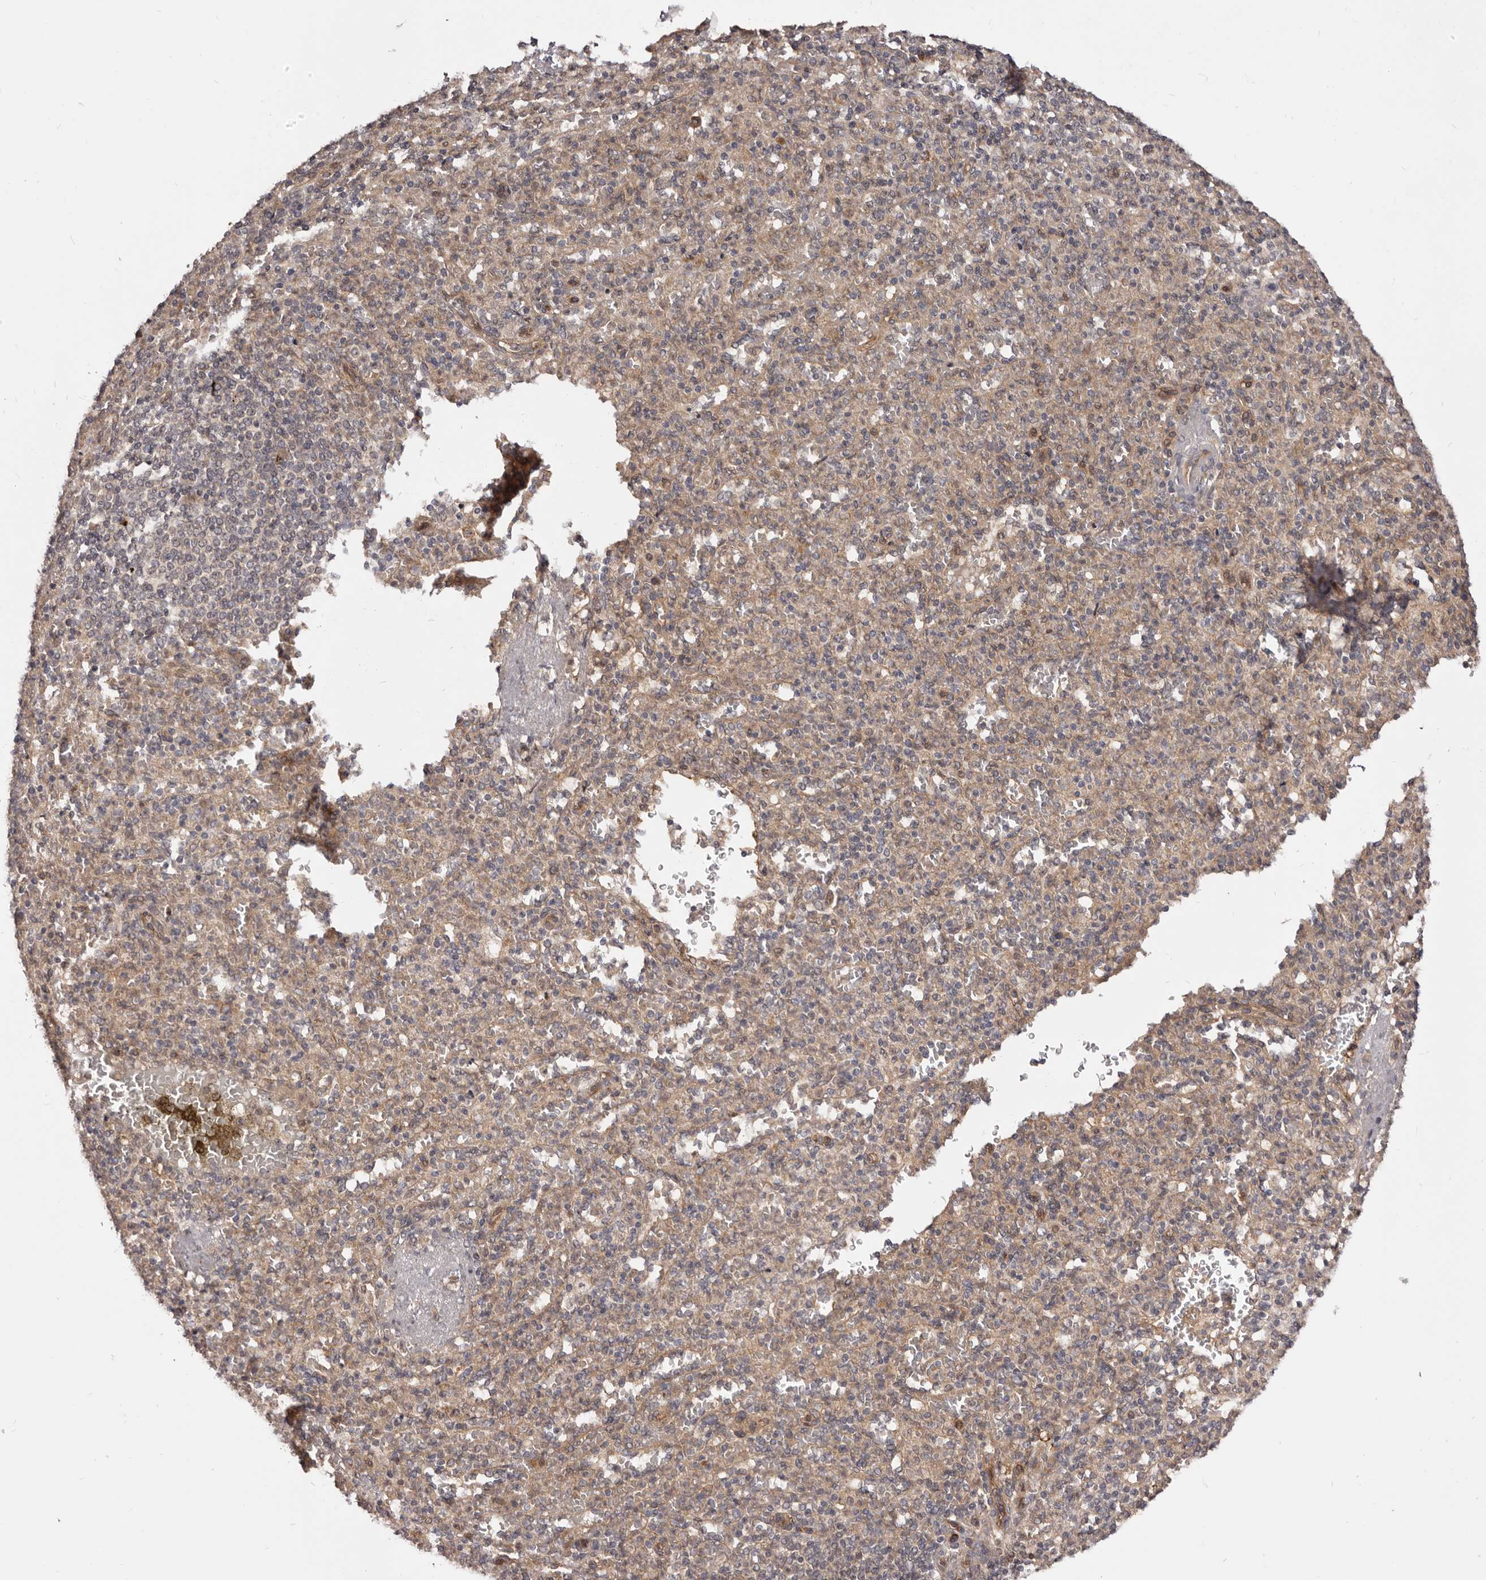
{"staining": {"intensity": "weak", "quantity": "25%-75%", "location": "cytoplasmic/membranous"}, "tissue": "spleen", "cell_type": "Cells in red pulp", "image_type": "normal", "snomed": [{"axis": "morphology", "description": "Normal tissue, NOS"}, {"axis": "topography", "description": "Spleen"}], "caption": "Weak cytoplasmic/membranous positivity is appreciated in approximately 25%-75% of cells in red pulp in unremarkable spleen.", "gene": "MDP1", "patient": {"sex": "female", "age": 74}}